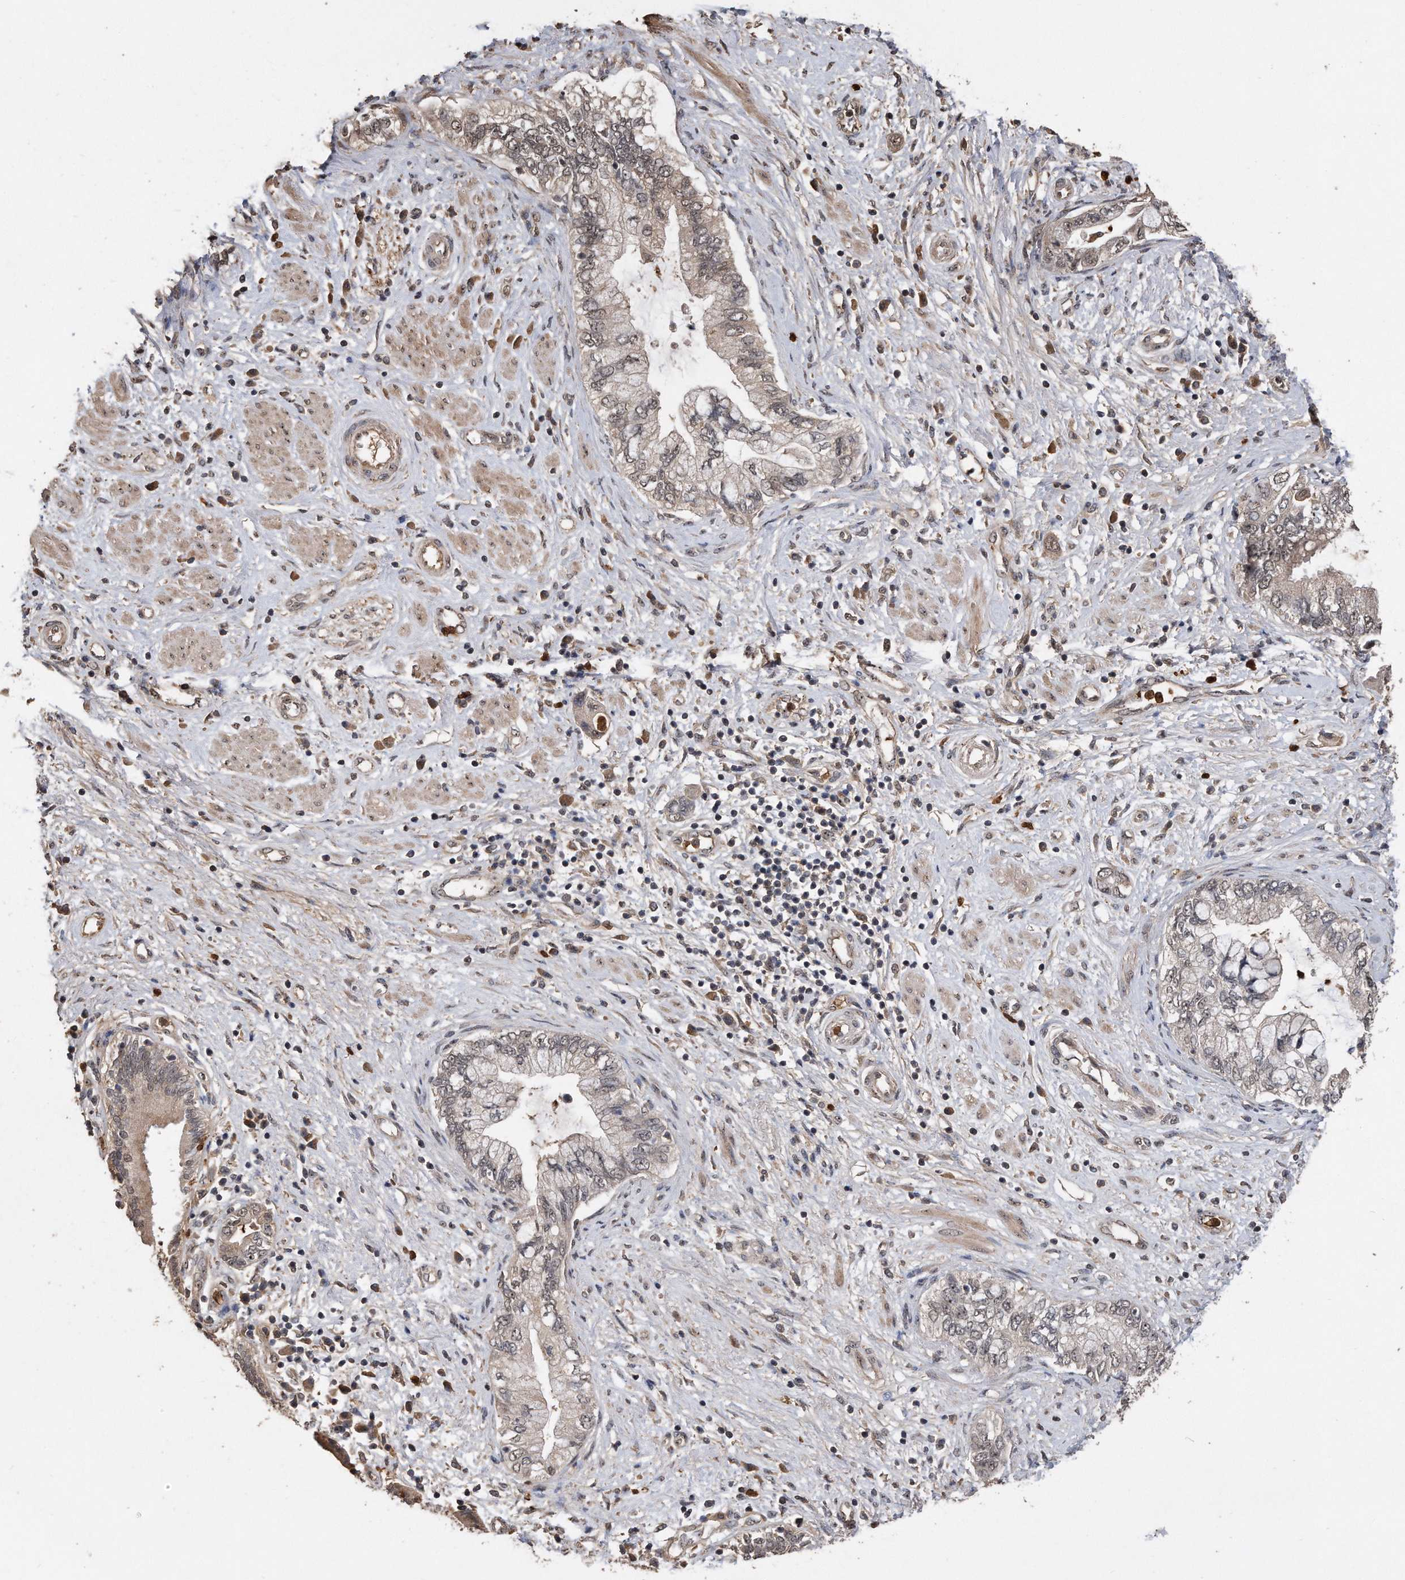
{"staining": {"intensity": "weak", "quantity": "25%-75%", "location": "cytoplasmic/membranous,nuclear"}, "tissue": "pancreatic cancer", "cell_type": "Tumor cells", "image_type": "cancer", "snomed": [{"axis": "morphology", "description": "Adenocarcinoma, NOS"}, {"axis": "topography", "description": "Pancreas"}], "caption": "High-power microscopy captured an IHC histopathology image of pancreatic adenocarcinoma, revealing weak cytoplasmic/membranous and nuclear positivity in about 25%-75% of tumor cells.", "gene": "PELO", "patient": {"sex": "female", "age": 73}}